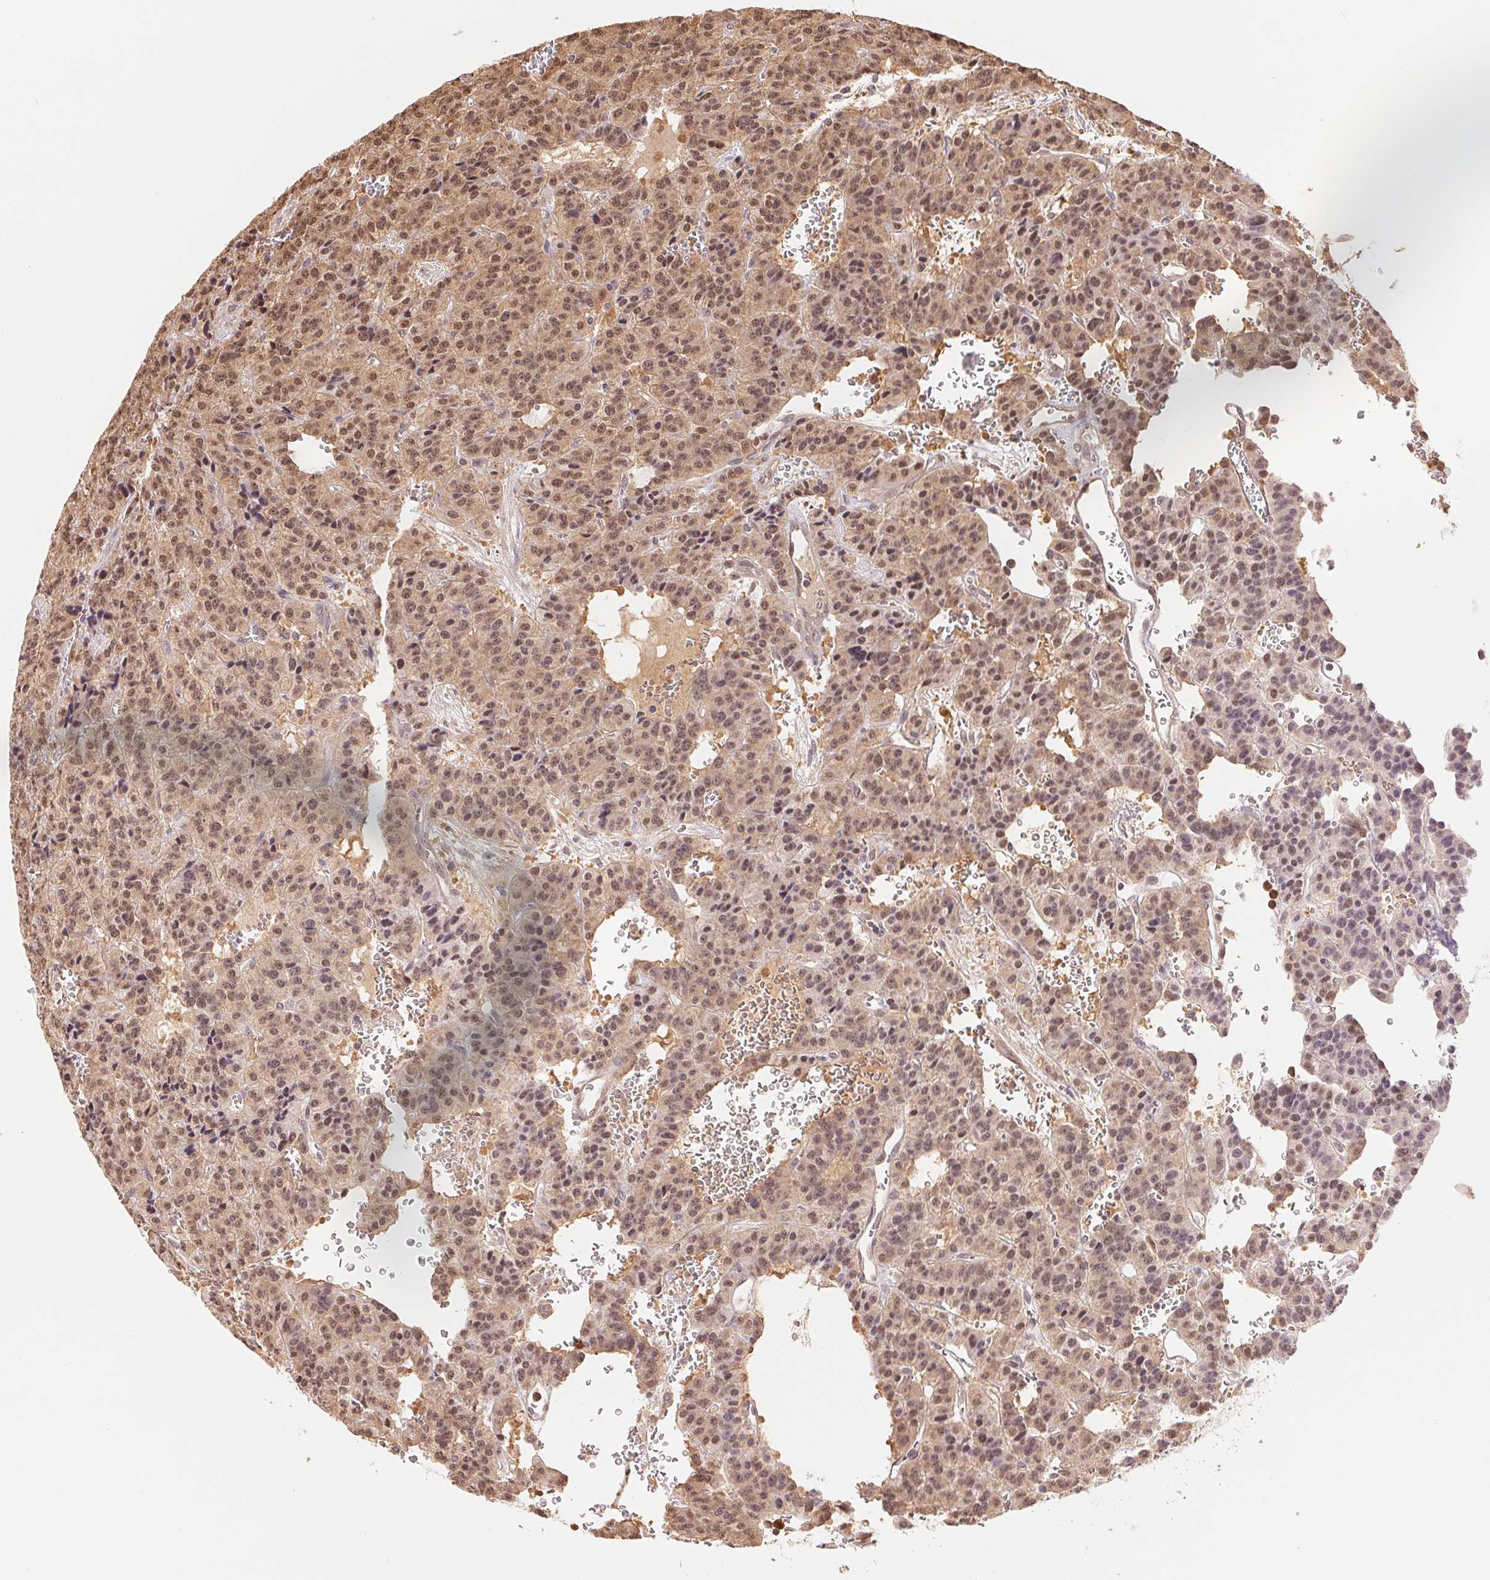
{"staining": {"intensity": "moderate", "quantity": ">75%", "location": "cytoplasmic/membranous,nuclear"}, "tissue": "carcinoid", "cell_type": "Tumor cells", "image_type": "cancer", "snomed": [{"axis": "morphology", "description": "Carcinoid, malignant, NOS"}, {"axis": "topography", "description": "Lung"}], "caption": "The immunohistochemical stain shows moderate cytoplasmic/membranous and nuclear expression in tumor cells of malignant carcinoid tissue.", "gene": "CDC123", "patient": {"sex": "female", "age": 71}}